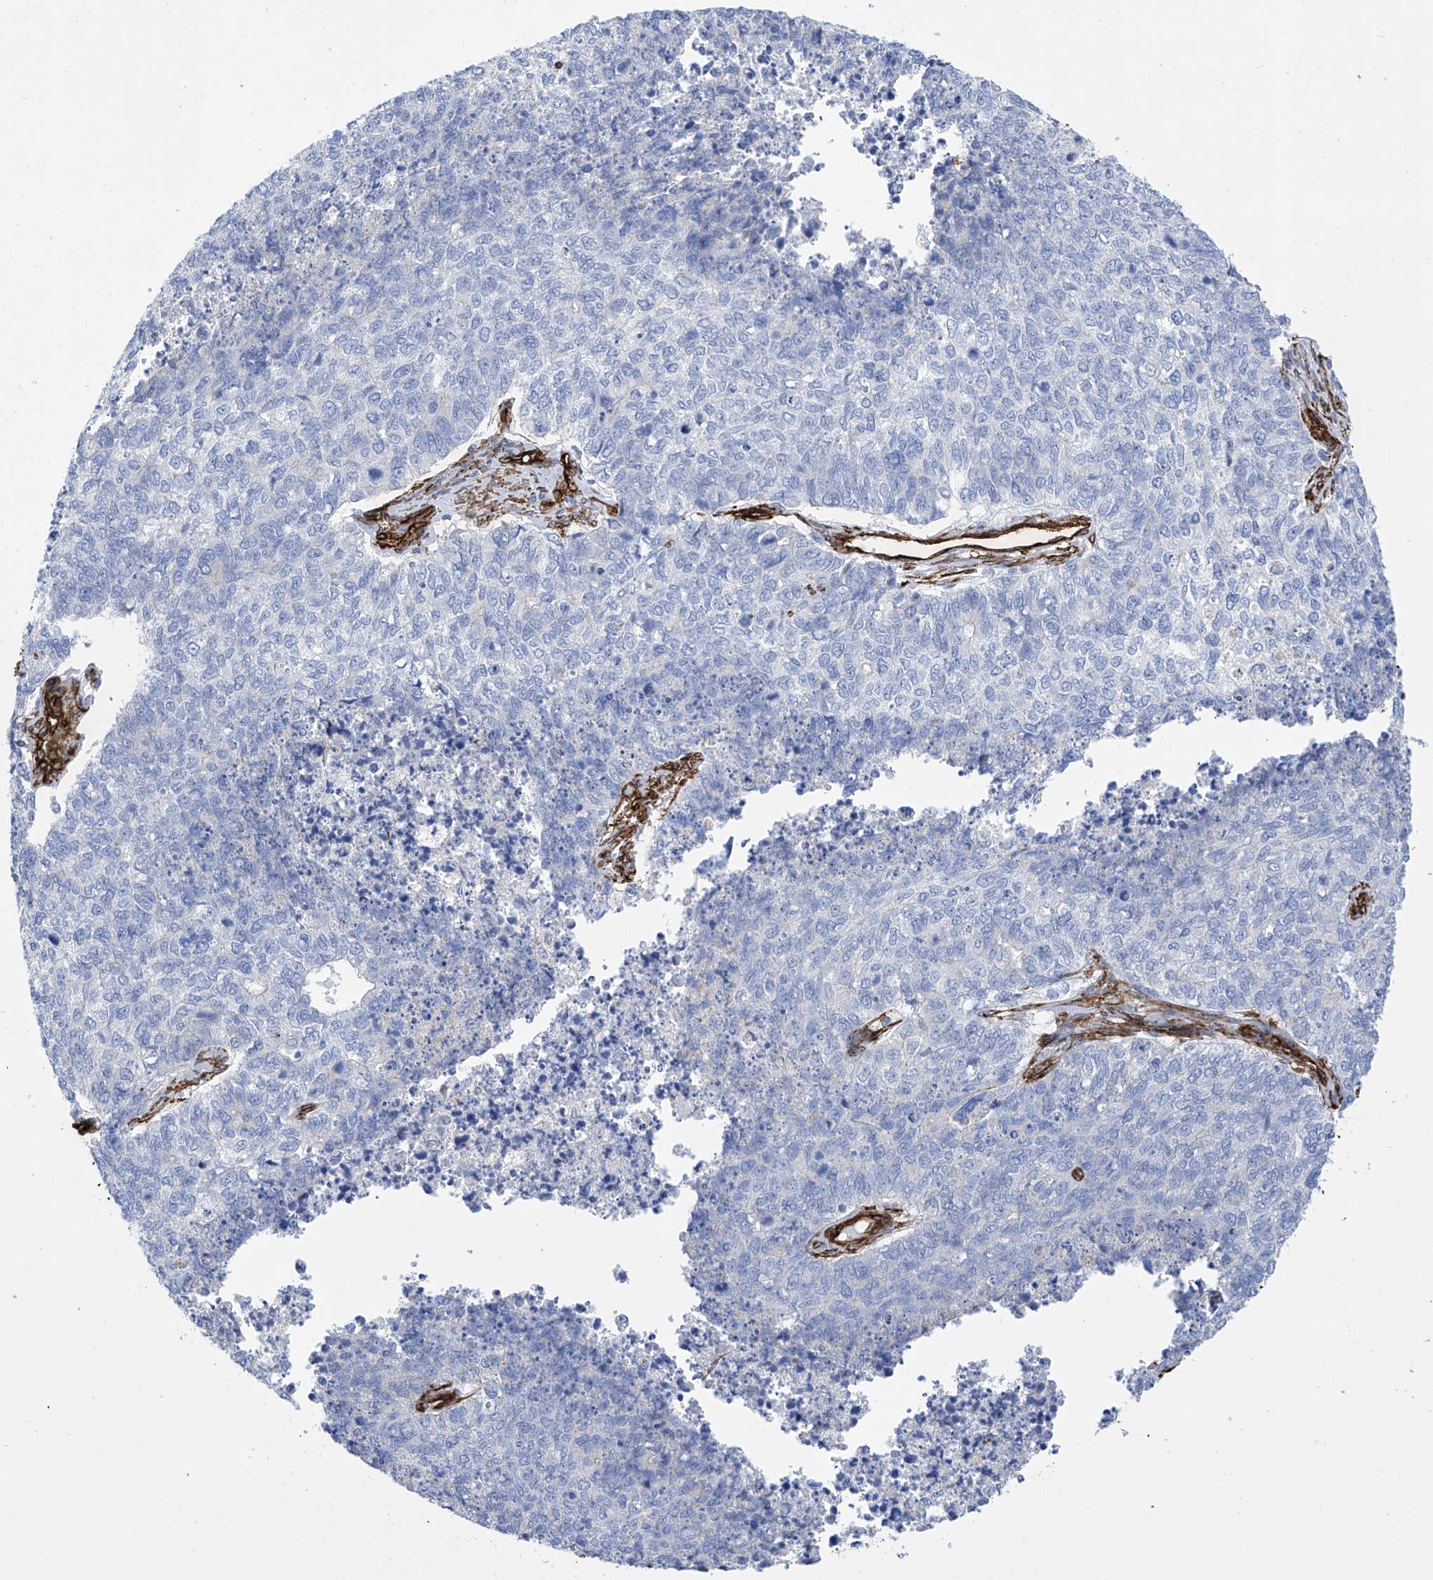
{"staining": {"intensity": "negative", "quantity": "none", "location": "none"}, "tissue": "cervical cancer", "cell_type": "Tumor cells", "image_type": "cancer", "snomed": [{"axis": "morphology", "description": "Squamous cell carcinoma, NOS"}, {"axis": "topography", "description": "Cervix"}], "caption": "Immunohistochemistry image of neoplastic tissue: cervical squamous cell carcinoma stained with DAB demonstrates no significant protein staining in tumor cells.", "gene": "UBTD1", "patient": {"sex": "female", "age": 63}}